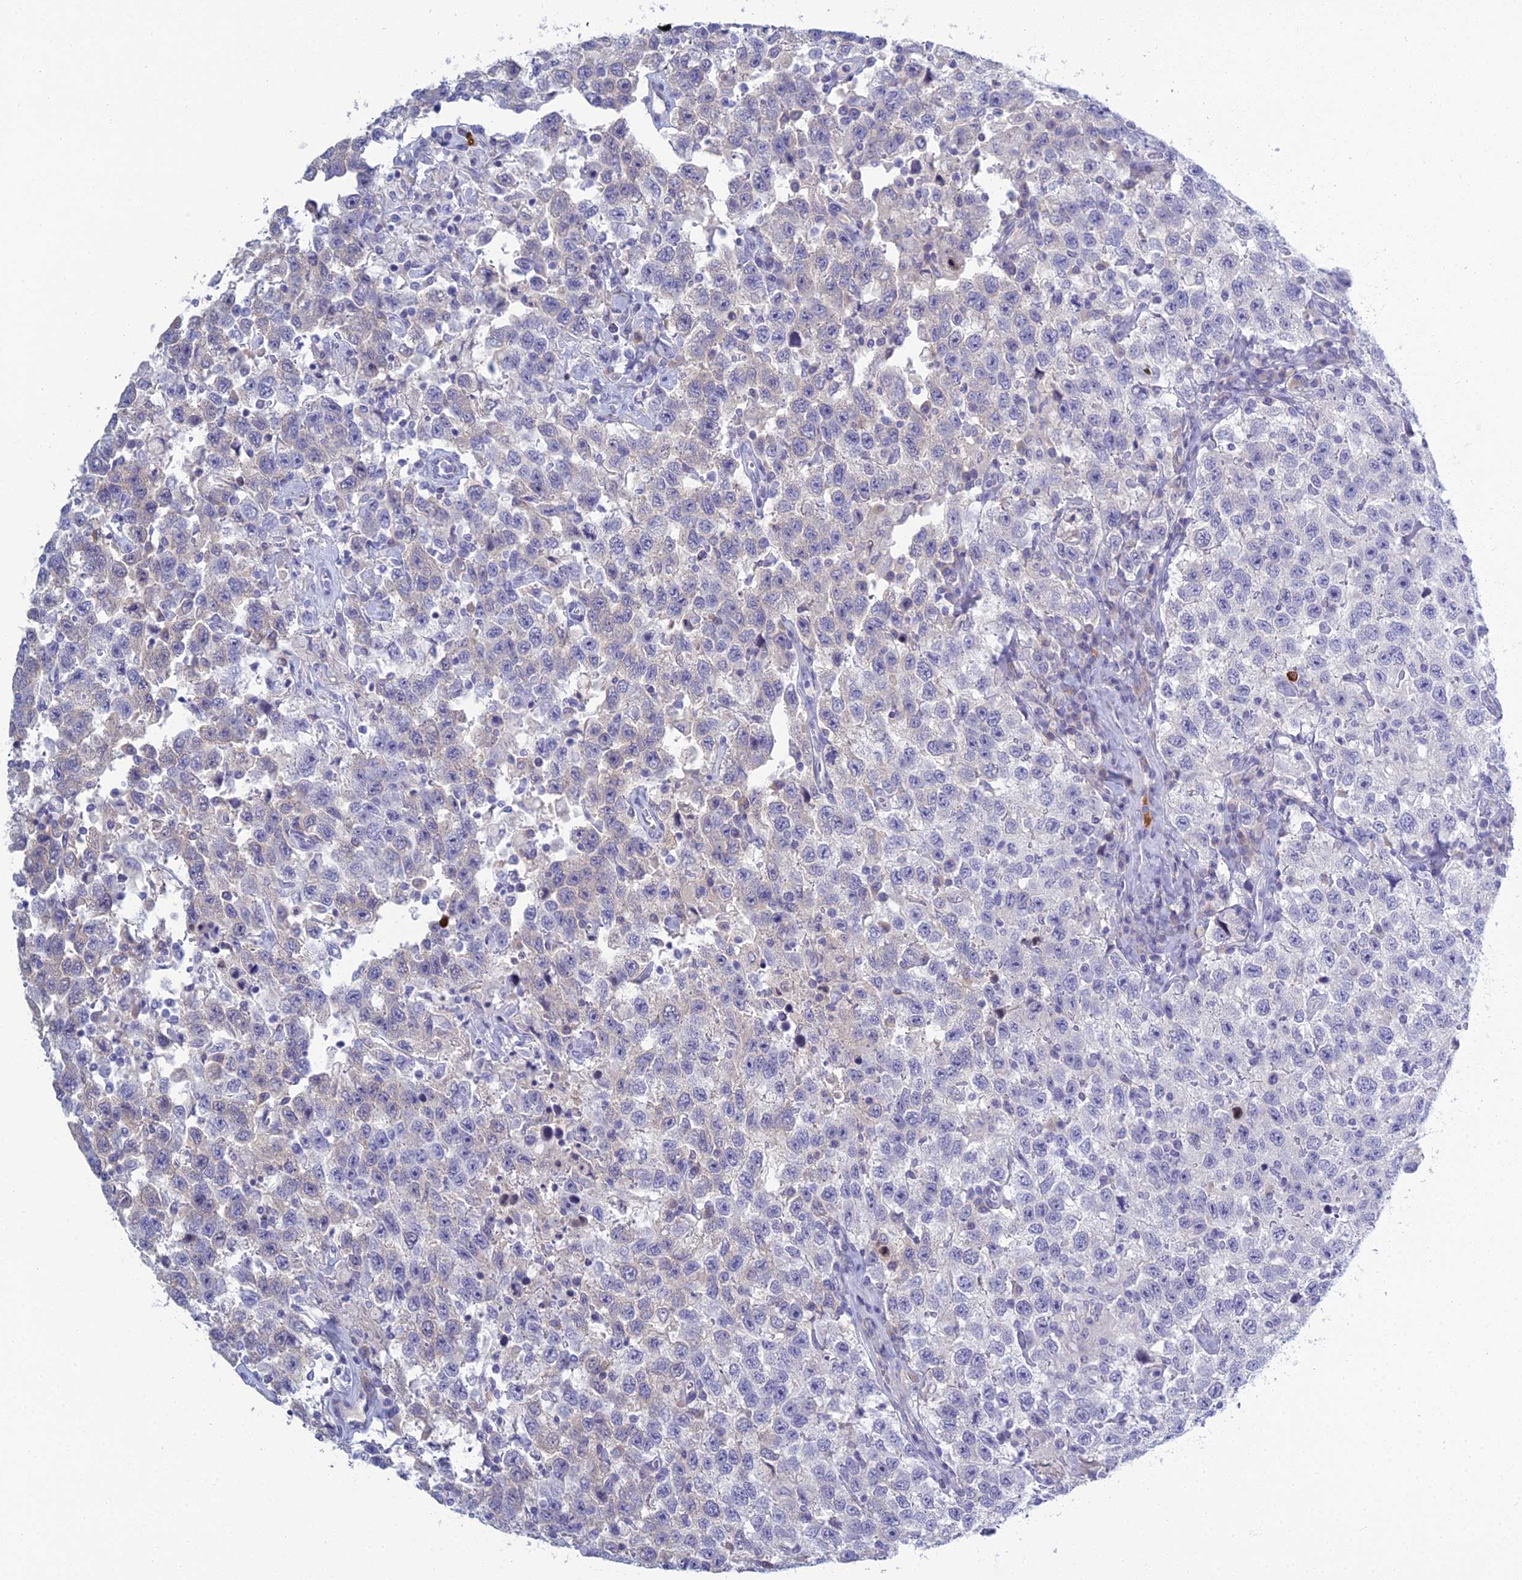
{"staining": {"intensity": "negative", "quantity": "none", "location": "none"}, "tissue": "testis cancer", "cell_type": "Tumor cells", "image_type": "cancer", "snomed": [{"axis": "morphology", "description": "Seminoma, NOS"}, {"axis": "topography", "description": "Testis"}], "caption": "High magnification brightfield microscopy of seminoma (testis) stained with DAB (3,3'-diaminobenzidine) (brown) and counterstained with hematoxylin (blue): tumor cells show no significant positivity.", "gene": "MUC13", "patient": {"sex": "male", "age": 41}}